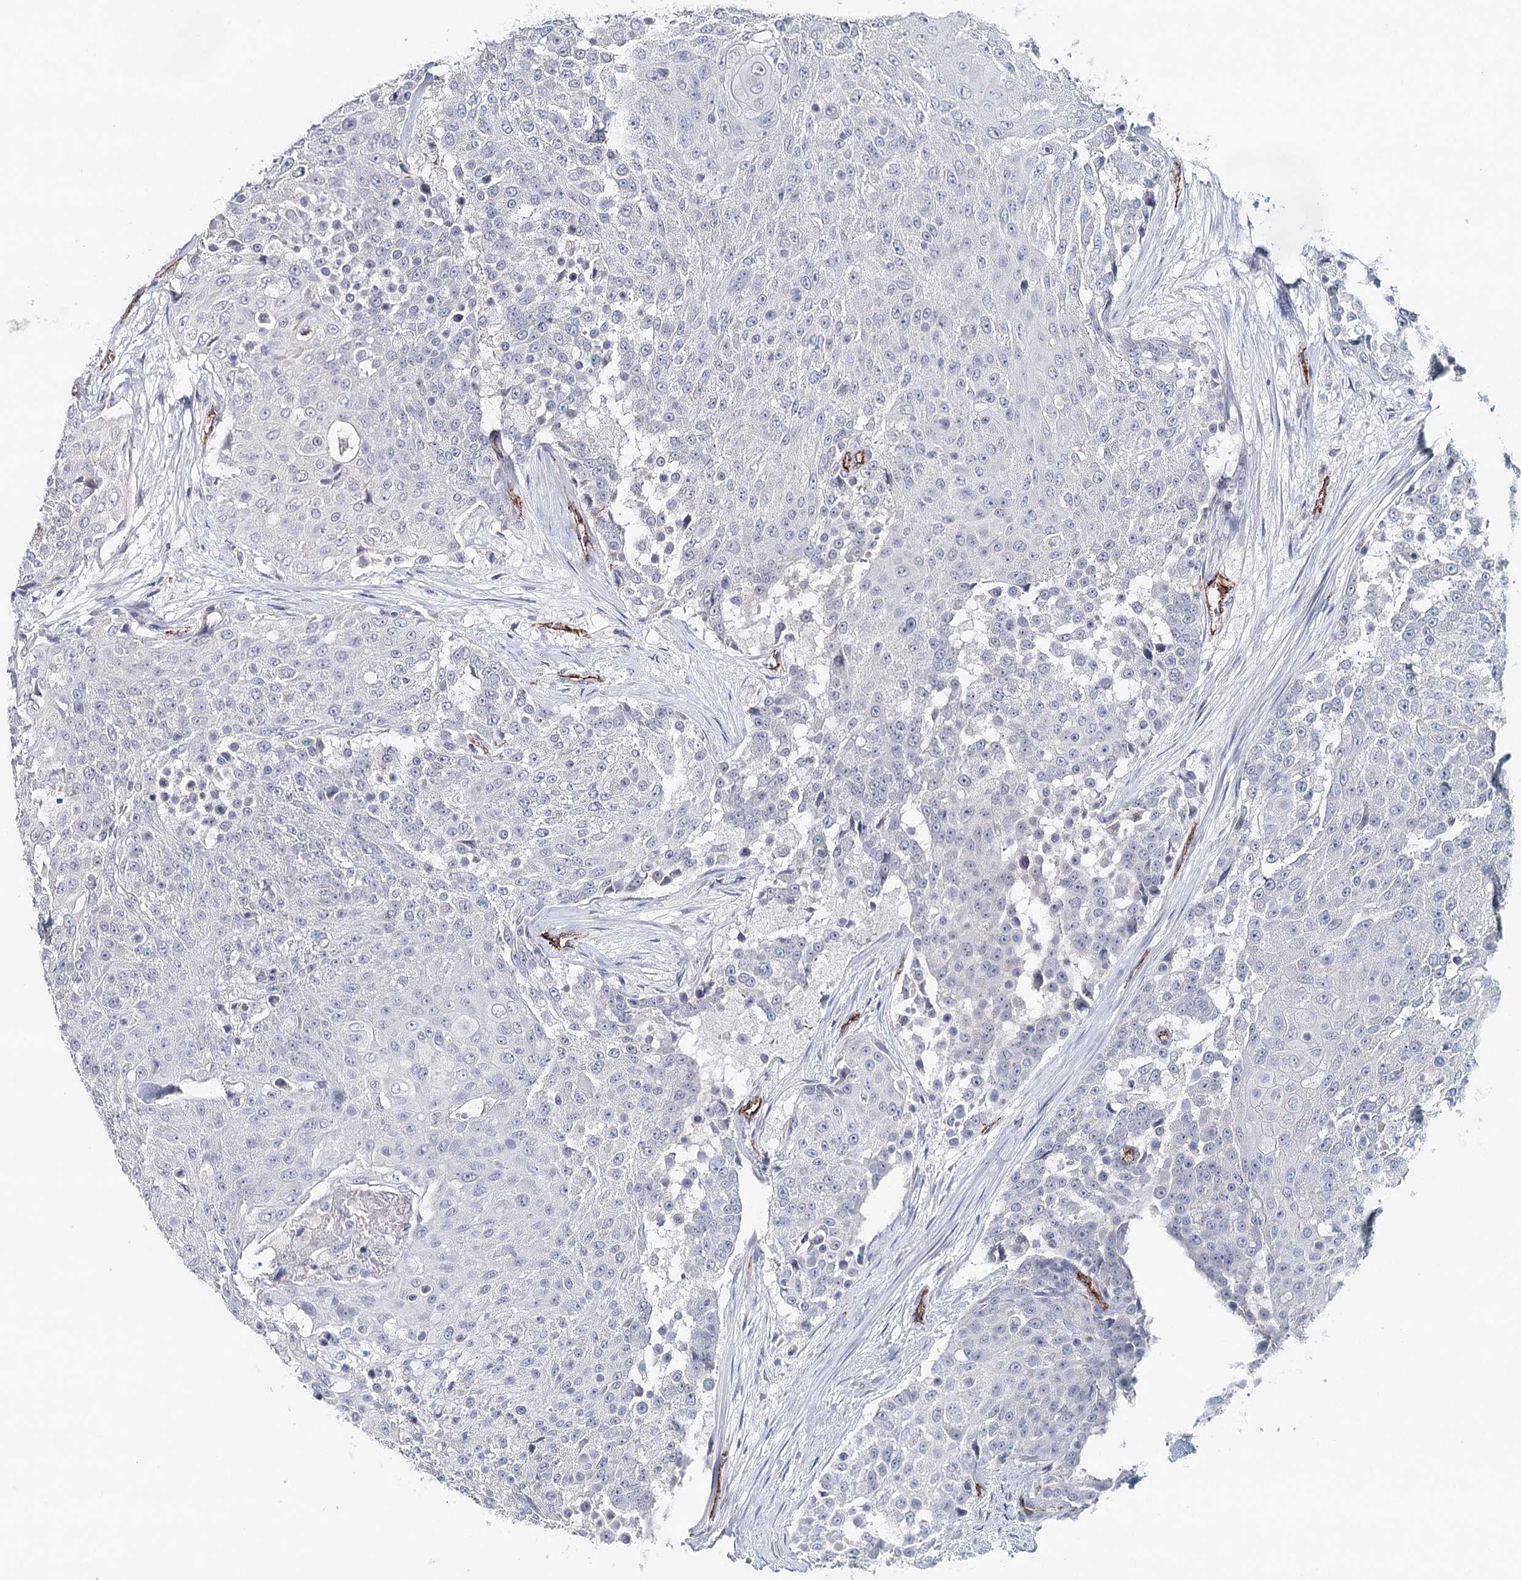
{"staining": {"intensity": "negative", "quantity": "none", "location": "none"}, "tissue": "urothelial cancer", "cell_type": "Tumor cells", "image_type": "cancer", "snomed": [{"axis": "morphology", "description": "Urothelial carcinoma, High grade"}, {"axis": "topography", "description": "Urinary bladder"}], "caption": "High magnification brightfield microscopy of urothelial carcinoma (high-grade) stained with DAB (3,3'-diaminobenzidine) (brown) and counterstained with hematoxylin (blue): tumor cells show no significant positivity.", "gene": "SYNPO", "patient": {"sex": "female", "age": 63}}